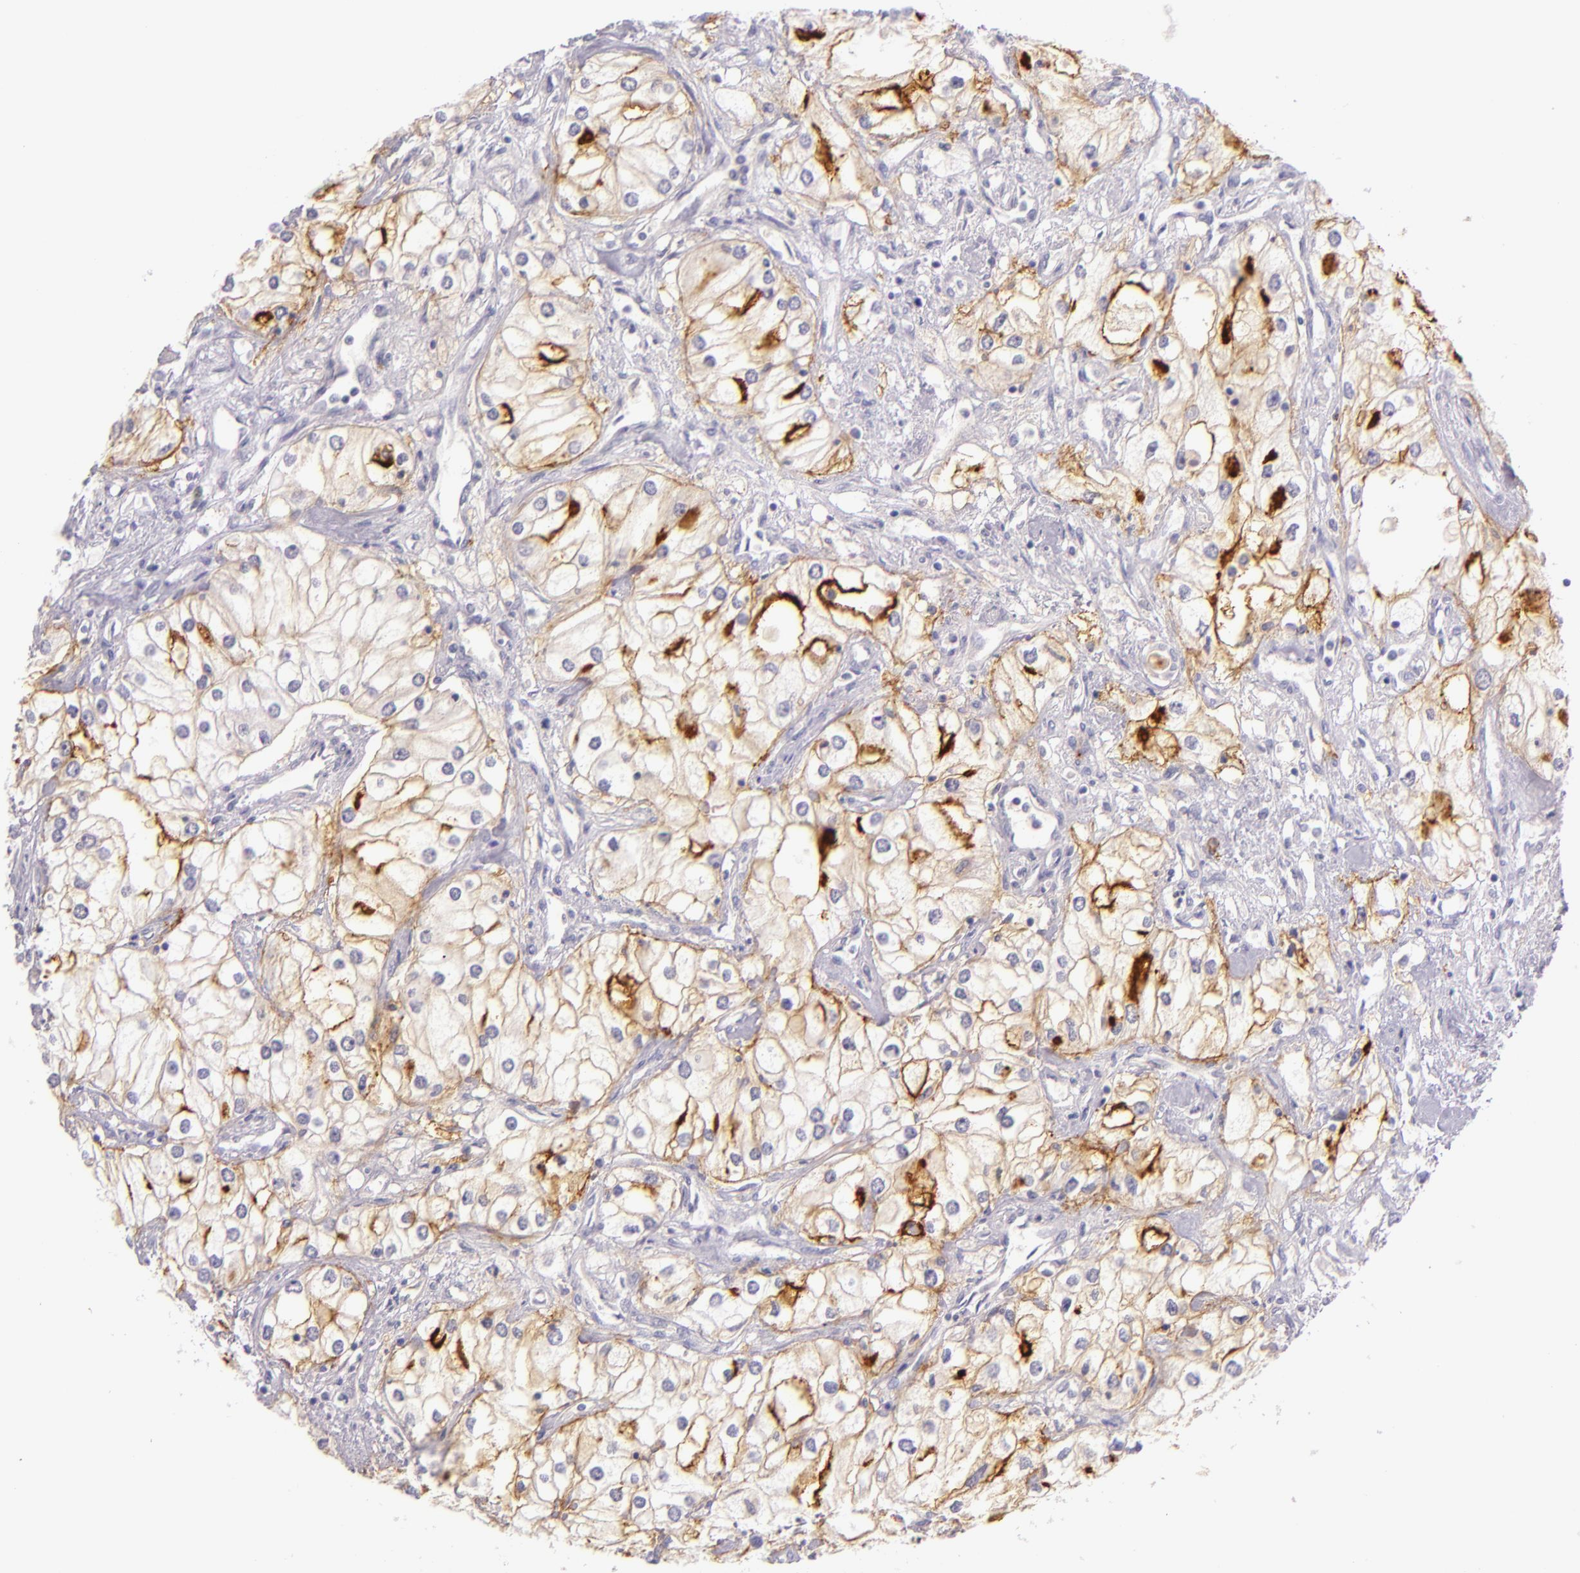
{"staining": {"intensity": "weak", "quantity": "<25%", "location": "cytoplasmic/membranous"}, "tissue": "renal cancer", "cell_type": "Tumor cells", "image_type": "cancer", "snomed": [{"axis": "morphology", "description": "Adenocarcinoma, NOS"}, {"axis": "topography", "description": "Kidney"}], "caption": "A histopathology image of human renal adenocarcinoma is negative for staining in tumor cells.", "gene": "ICAM1", "patient": {"sex": "male", "age": 57}}